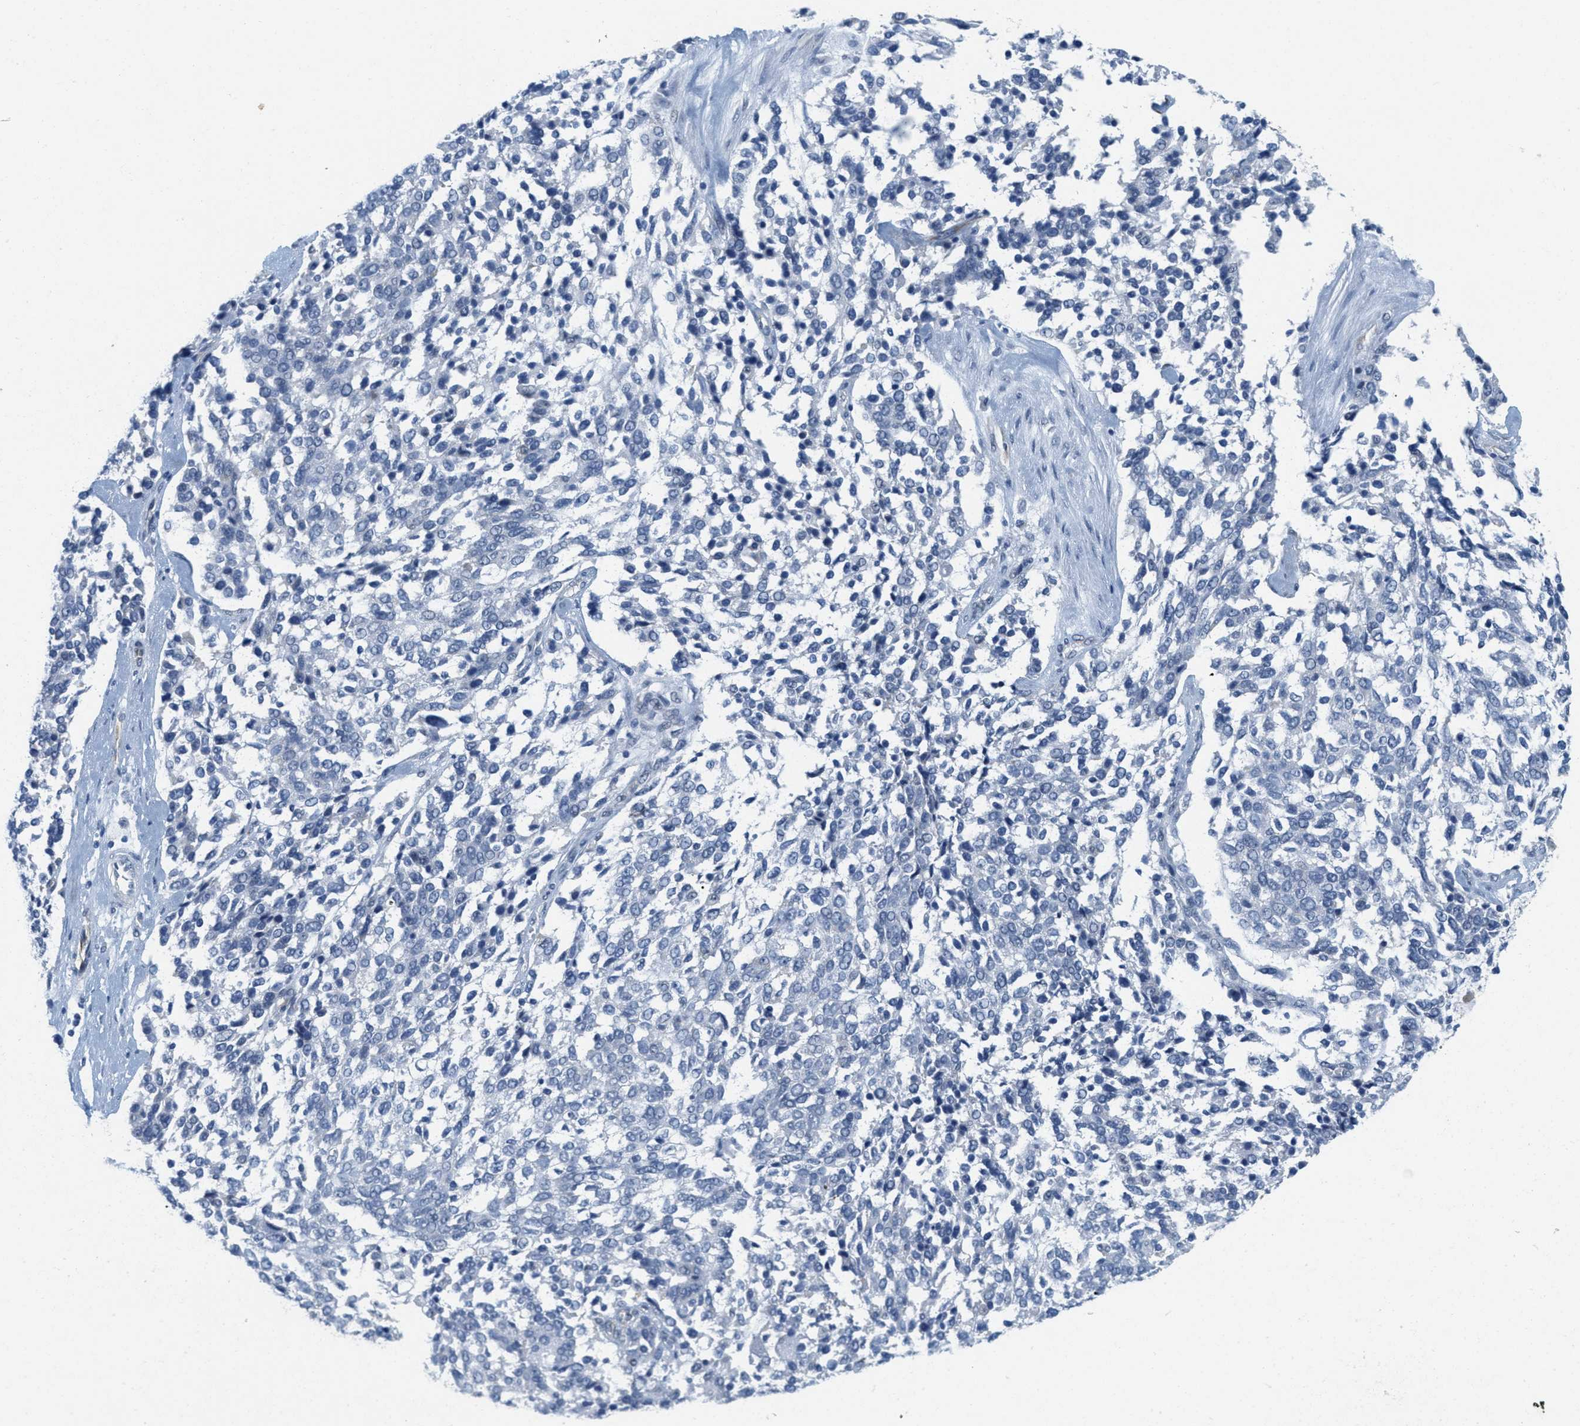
{"staining": {"intensity": "weak", "quantity": "<25%", "location": "cytoplasmic/membranous"}, "tissue": "ovarian cancer", "cell_type": "Tumor cells", "image_type": "cancer", "snomed": [{"axis": "morphology", "description": "Cystadenocarcinoma, serous, NOS"}, {"axis": "topography", "description": "Ovary"}], "caption": "Ovarian cancer (serous cystadenocarcinoma) was stained to show a protein in brown. There is no significant staining in tumor cells.", "gene": "HS3ST2", "patient": {"sex": "female", "age": 44}}